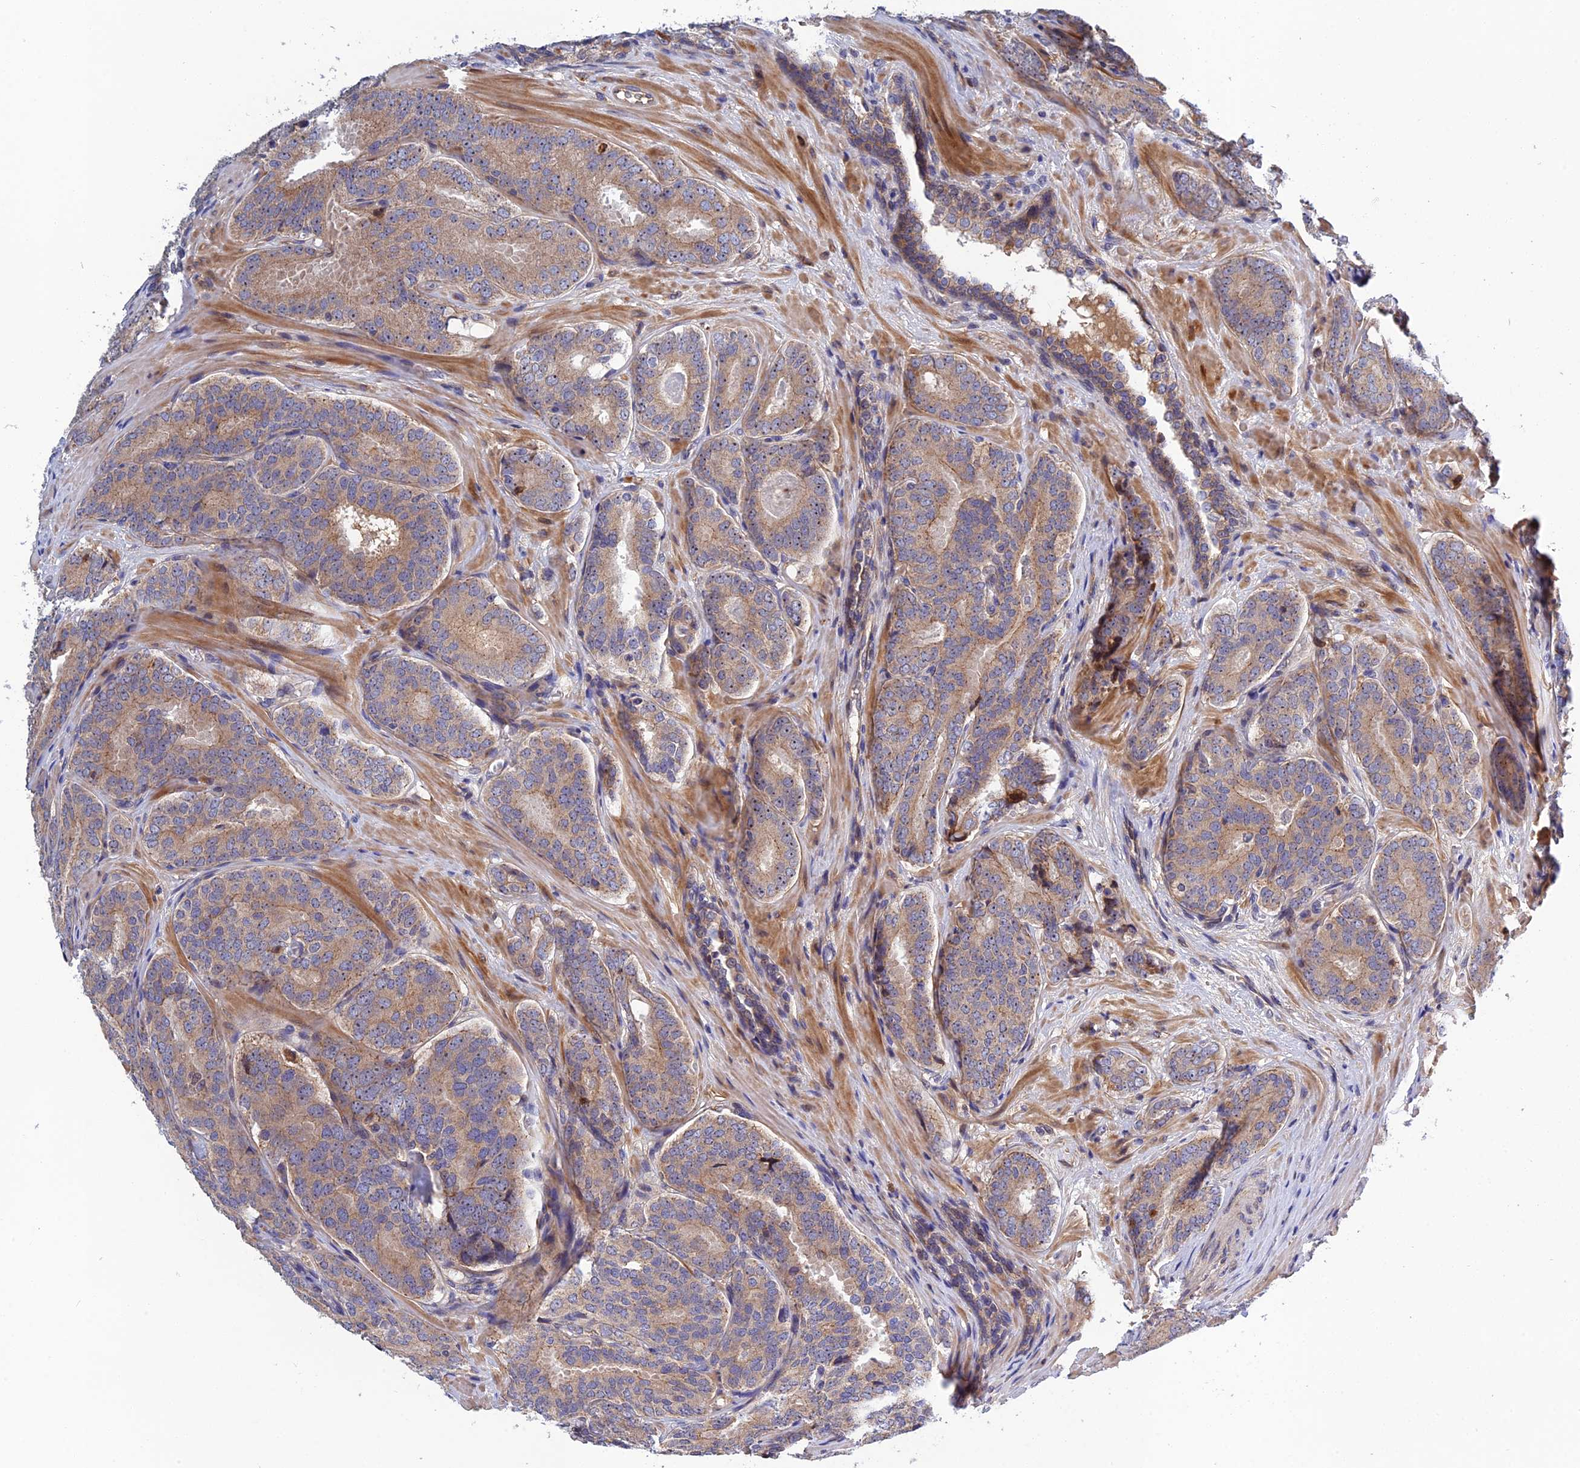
{"staining": {"intensity": "weak", "quantity": ">75%", "location": "cytoplasmic/membranous"}, "tissue": "prostate cancer", "cell_type": "Tumor cells", "image_type": "cancer", "snomed": [{"axis": "morphology", "description": "Adenocarcinoma, High grade"}, {"axis": "topography", "description": "Prostate"}], "caption": "Brown immunohistochemical staining in human prostate cancer (high-grade adenocarcinoma) shows weak cytoplasmic/membranous expression in approximately >75% of tumor cells. (IHC, brightfield microscopy, high magnification).", "gene": "CRACD", "patient": {"sex": "male", "age": 63}}